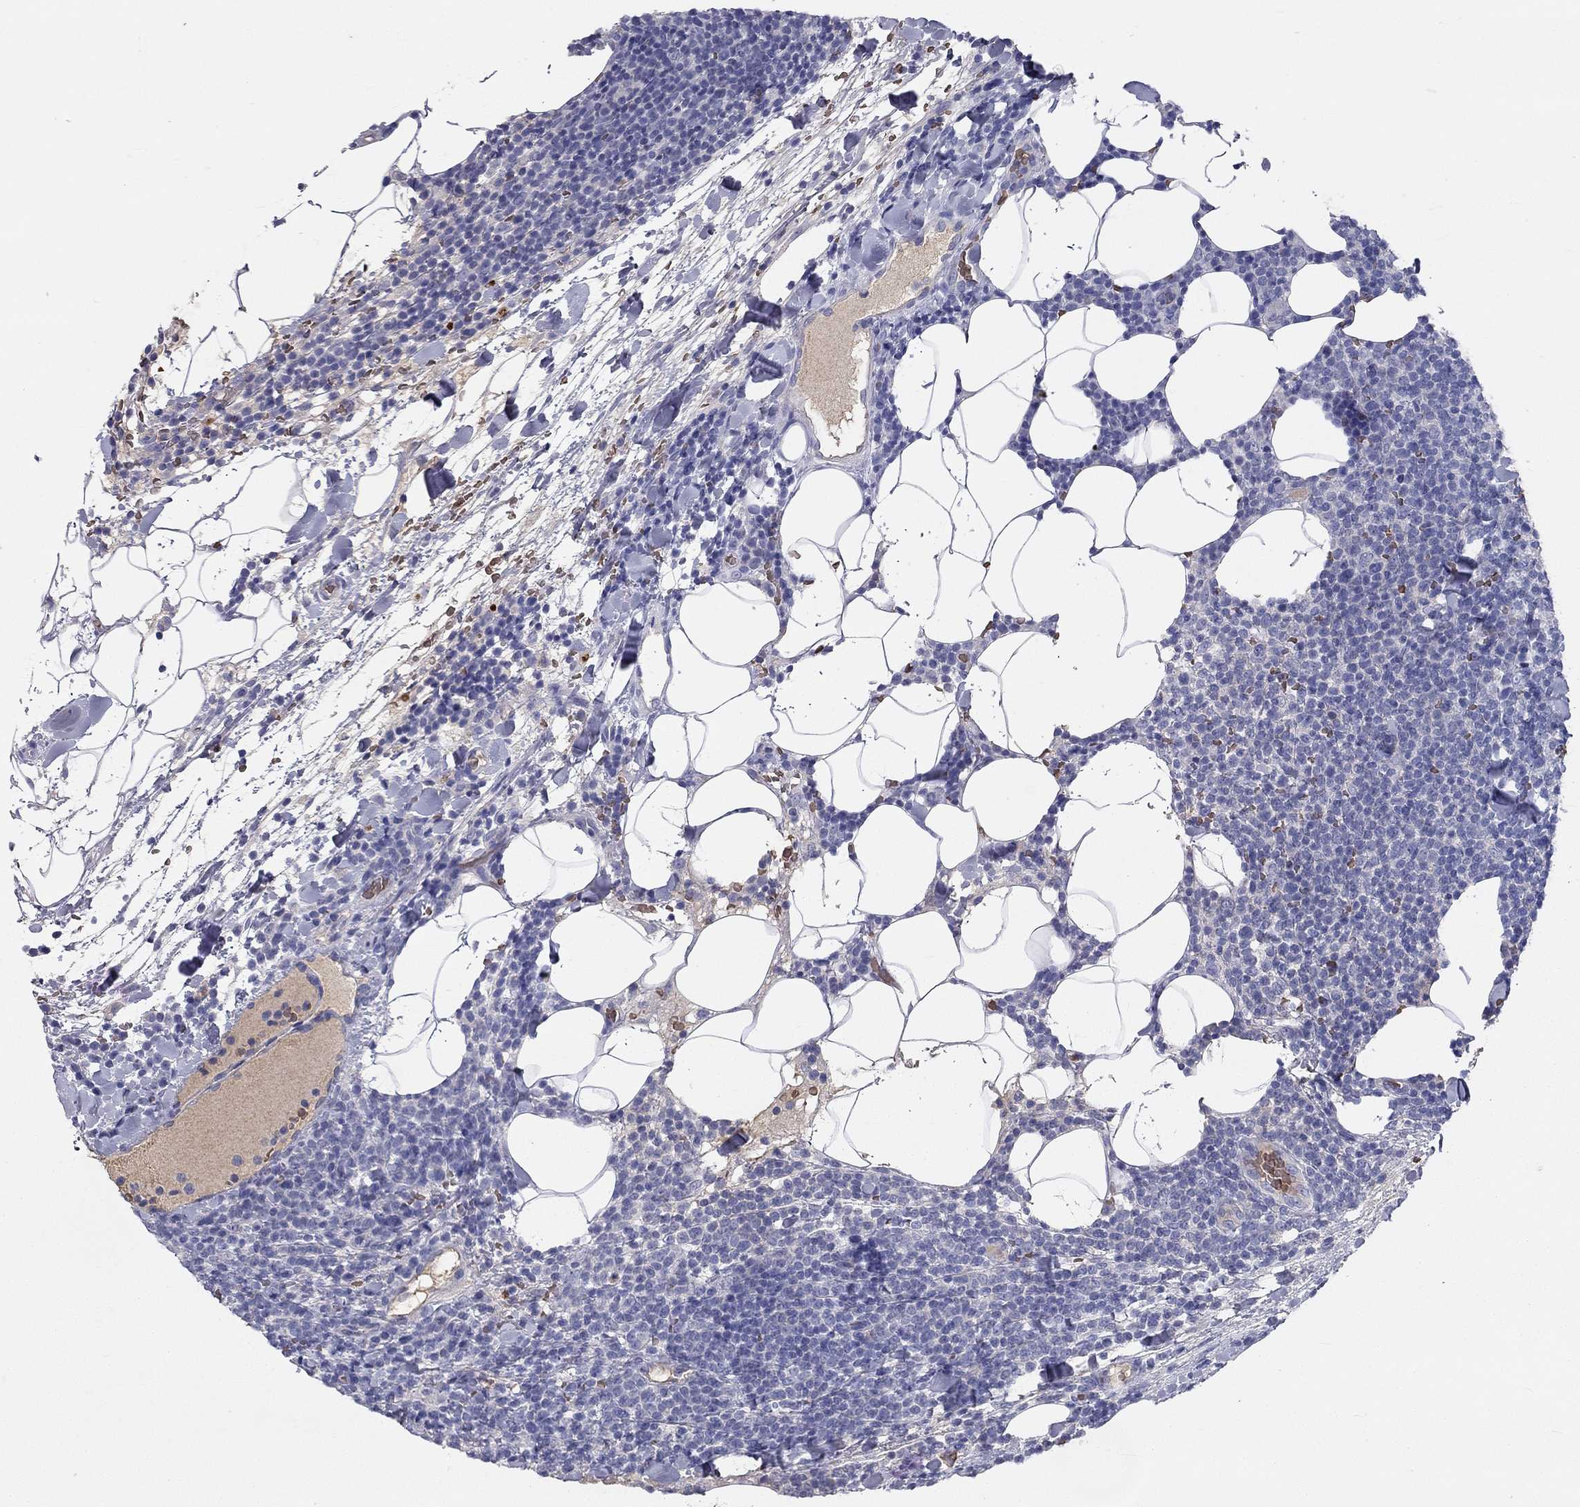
{"staining": {"intensity": "negative", "quantity": "none", "location": "none"}, "tissue": "lymphoma", "cell_type": "Tumor cells", "image_type": "cancer", "snomed": [{"axis": "morphology", "description": "Malignant lymphoma, non-Hodgkin's type, High grade"}, {"axis": "topography", "description": "Lymph node"}], "caption": "High power microscopy histopathology image of an IHC image of lymphoma, revealing no significant staining in tumor cells.", "gene": "RHD", "patient": {"sex": "male", "age": 61}}